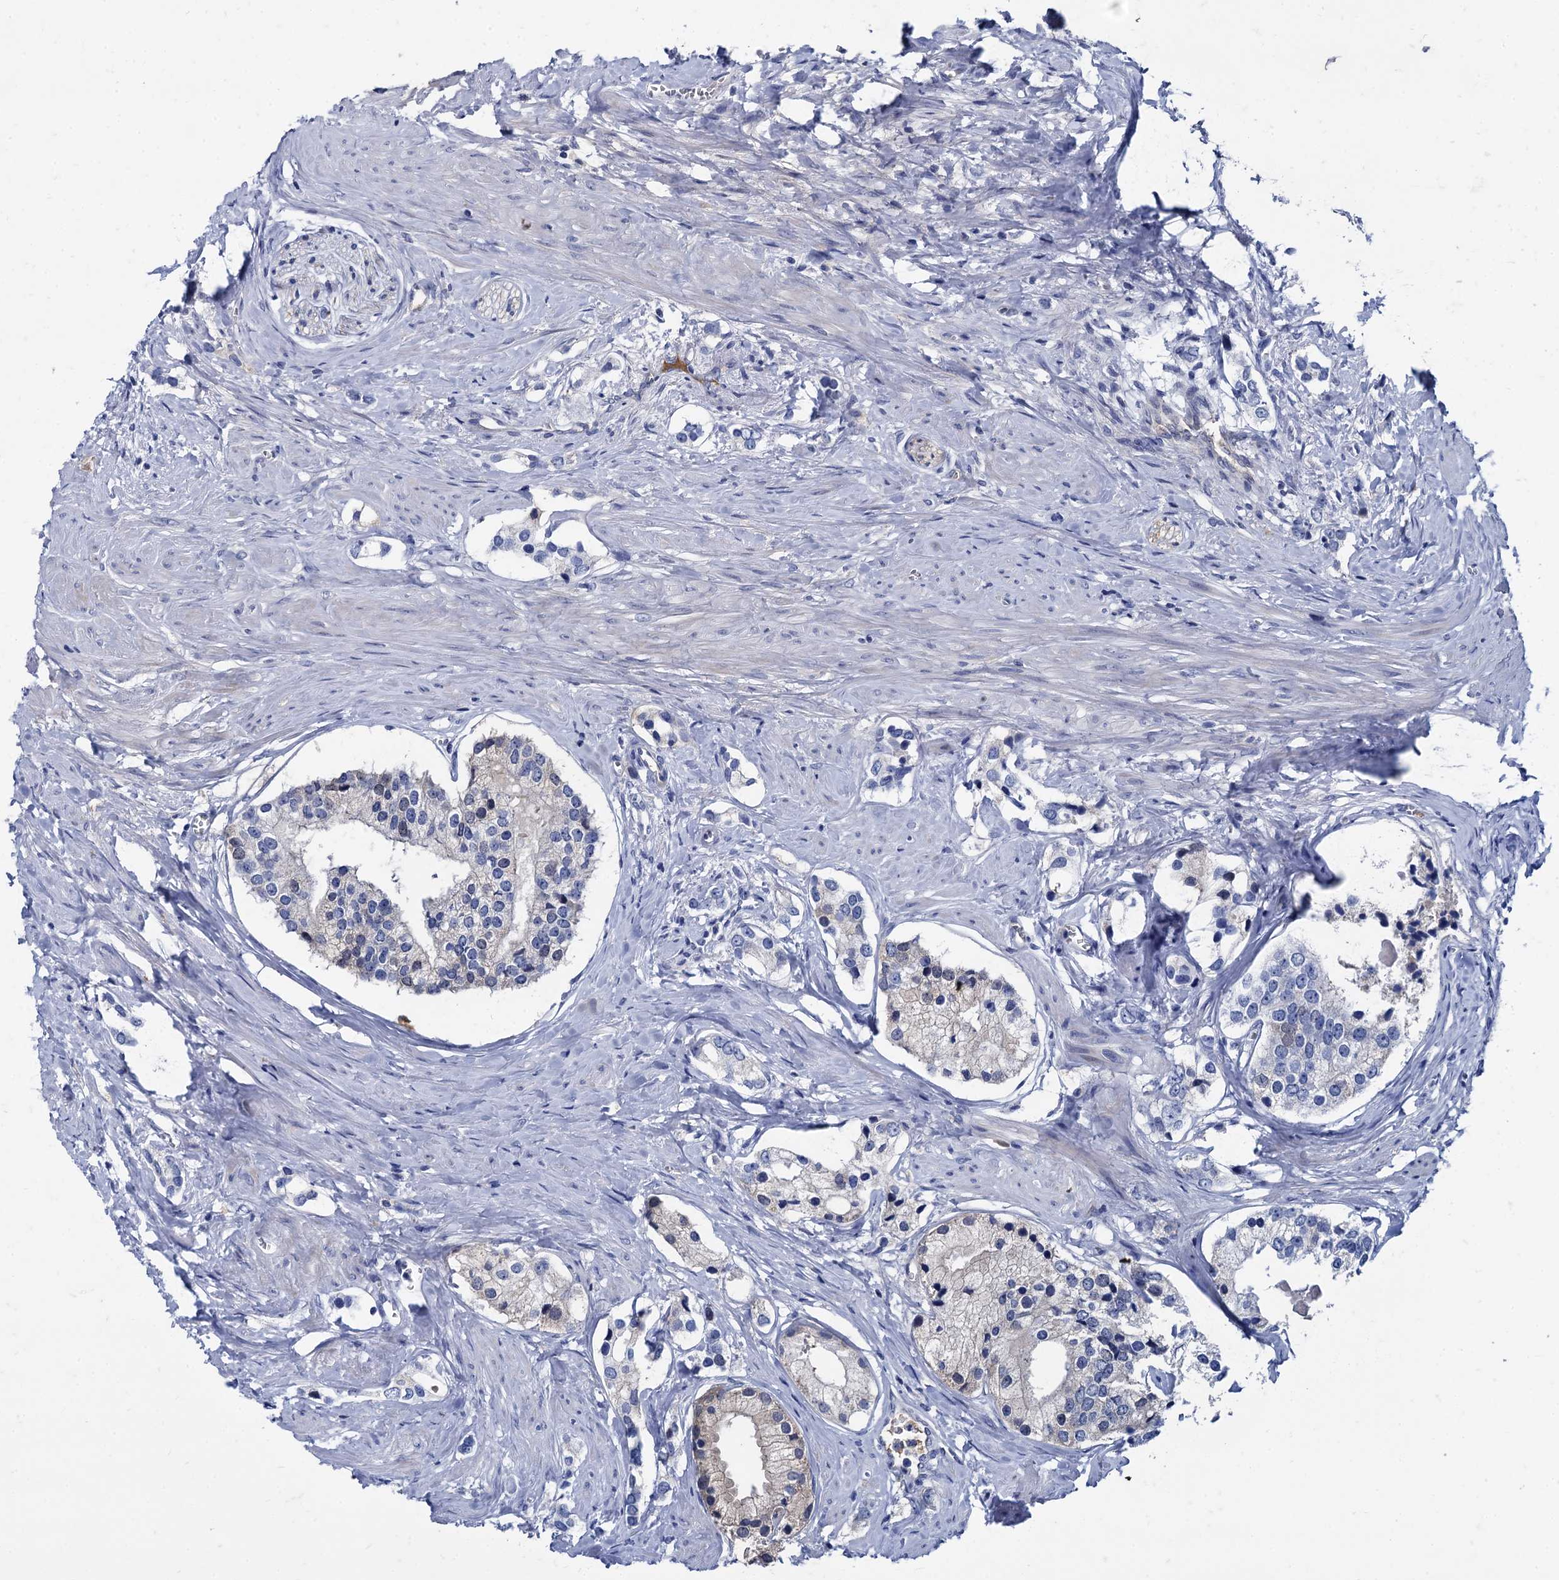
{"staining": {"intensity": "negative", "quantity": "none", "location": "none"}, "tissue": "prostate cancer", "cell_type": "Tumor cells", "image_type": "cancer", "snomed": [{"axis": "morphology", "description": "Adenocarcinoma, High grade"}, {"axis": "topography", "description": "Prostate"}], "caption": "Immunohistochemistry (IHC) photomicrograph of prostate cancer (high-grade adenocarcinoma) stained for a protein (brown), which shows no expression in tumor cells.", "gene": "TMEM72", "patient": {"sex": "male", "age": 66}}